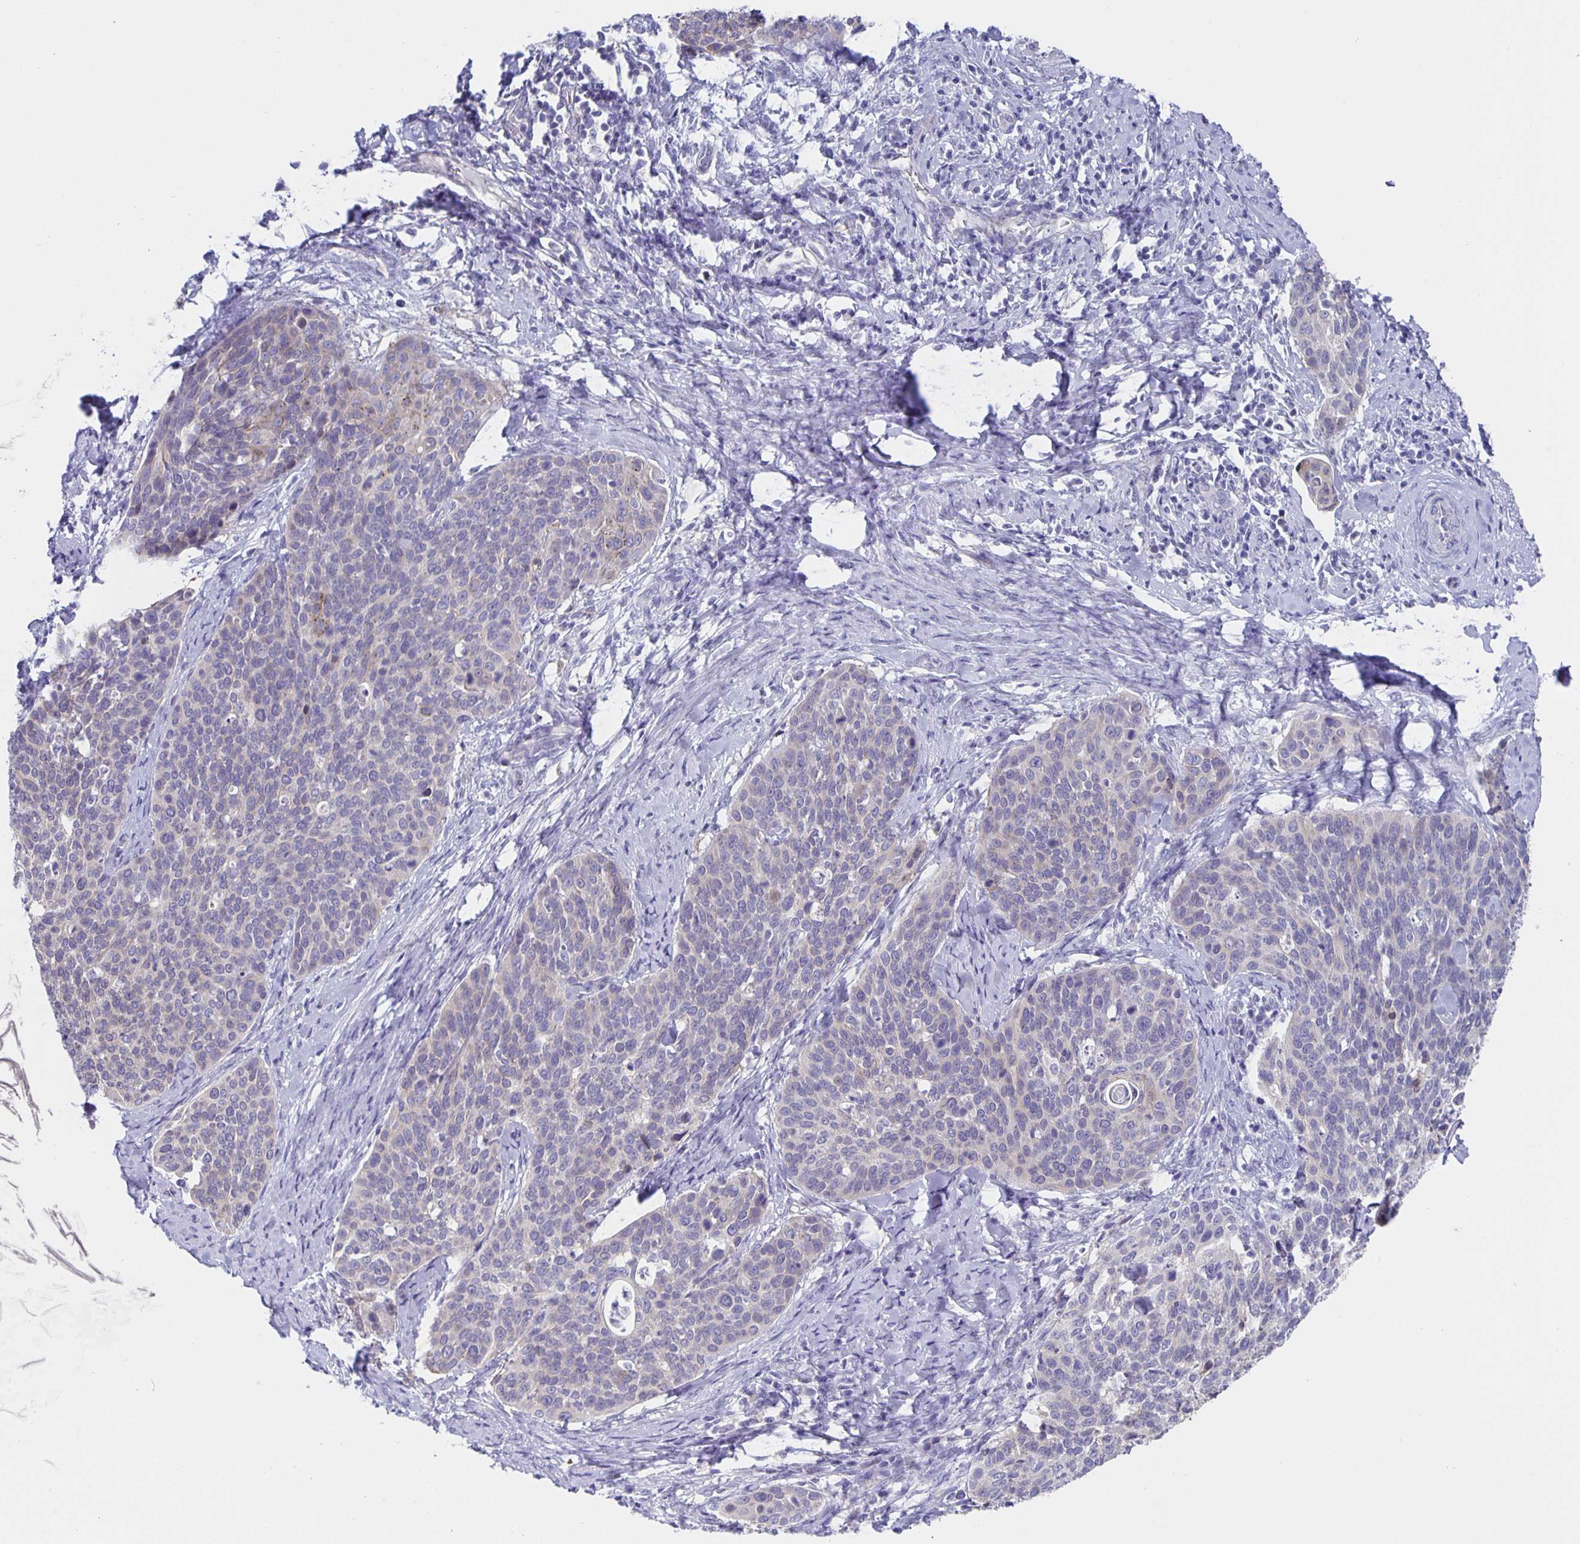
{"staining": {"intensity": "weak", "quantity": "25%-75%", "location": "cytoplasmic/membranous"}, "tissue": "cervical cancer", "cell_type": "Tumor cells", "image_type": "cancer", "snomed": [{"axis": "morphology", "description": "Squamous cell carcinoma, NOS"}, {"axis": "topography", "description": "Cervix"}], "caption": "Approximately 25%-75% of tumor cells in human cervical squamous cell carcinoma exhibit weak cytoplasmic/membranous protein expression as visualized by brown immunohistochemical staining.", "gene": "CFAP74", "patient": {"sex": "female", "age": 69}}